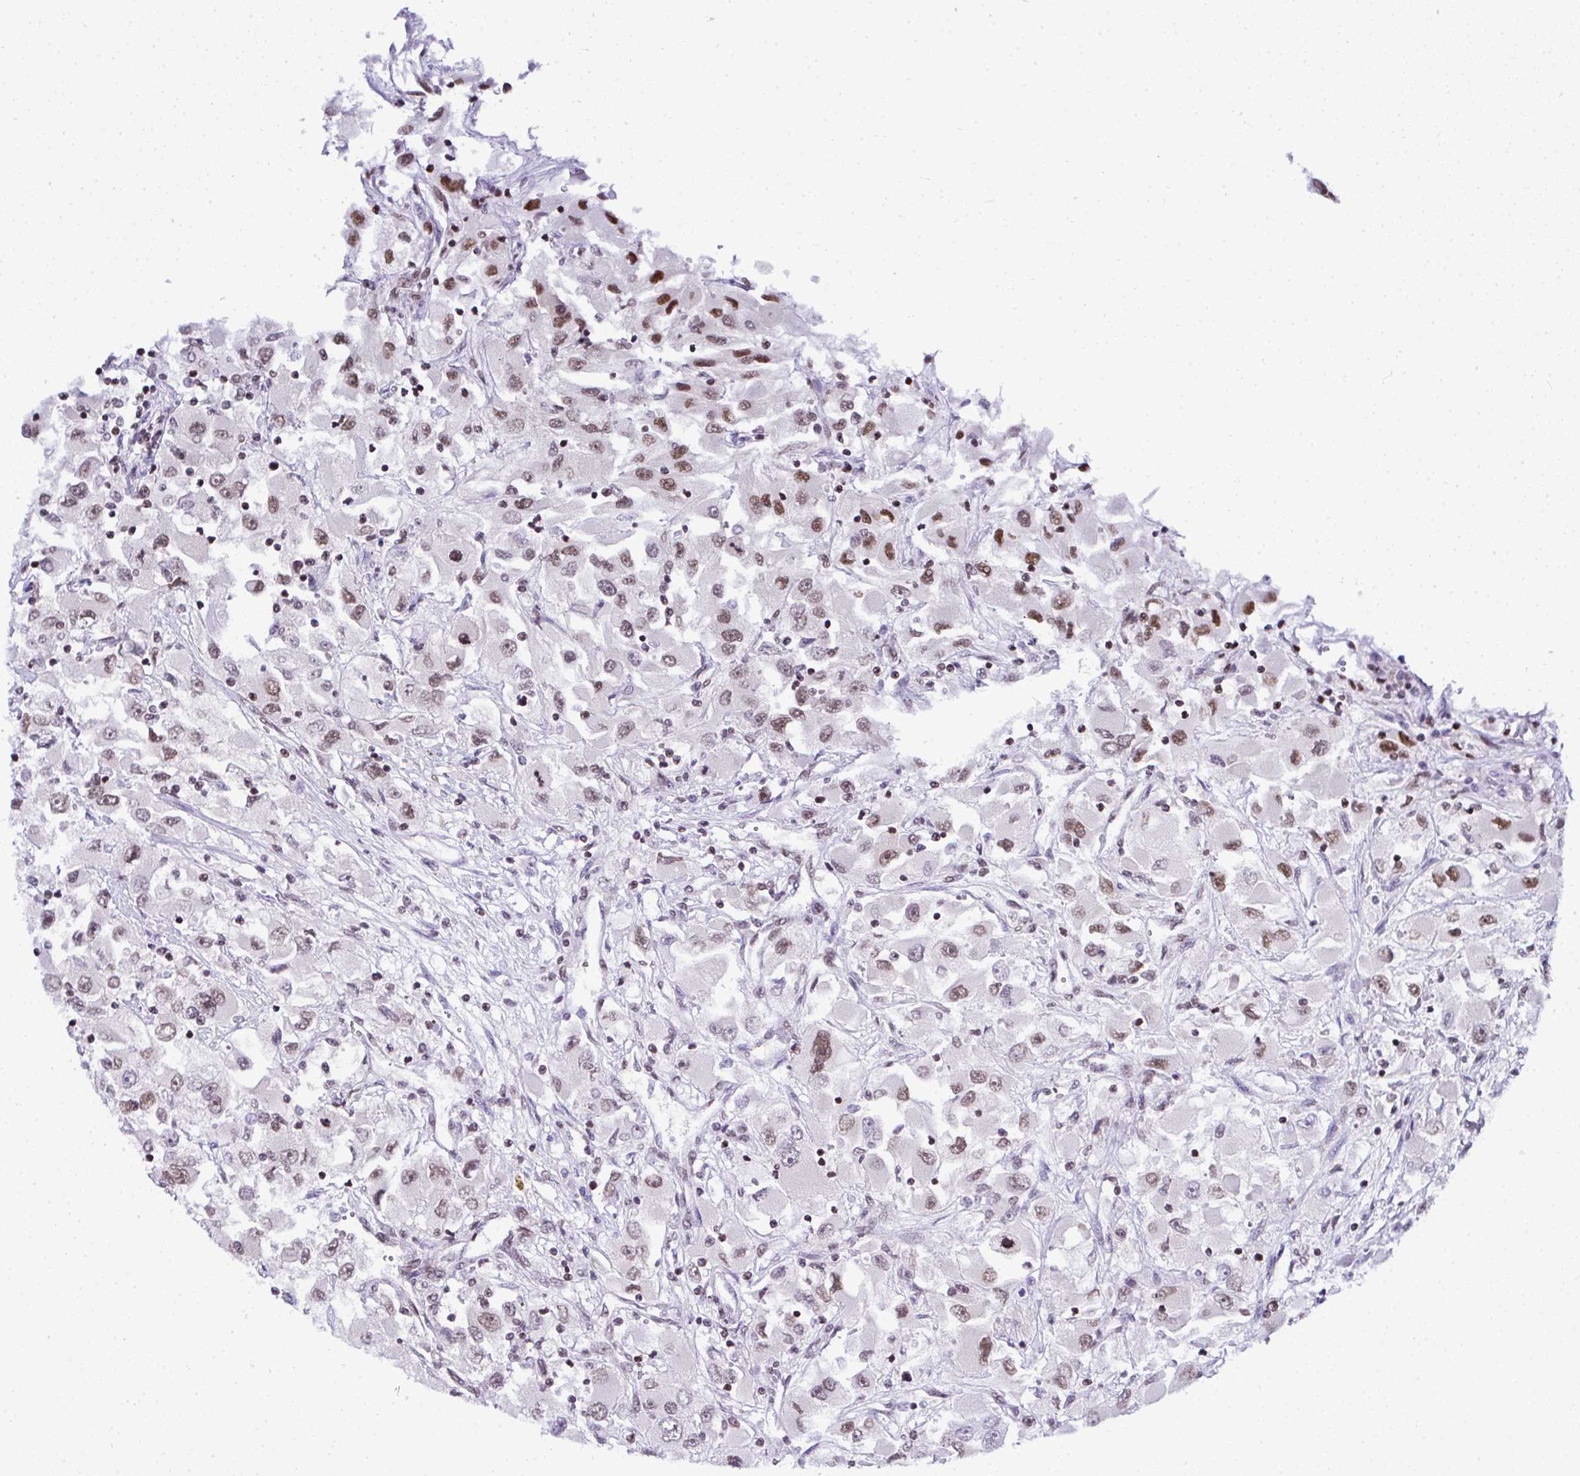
{"staining": {"intensity": "moderate", "quantity": "25%-75%", "location": "nuclear"}, "tissue": "renal cancer", "cell_type": "Tumor cells", "image_type": "cancer", "snomed": [{"axis": "morphology", "description": "Adenocarcinoma, NOS"}, {"axis": "topography", "description": "Kidney"}], "caption": "Protein analysis of renal adenocarcinoma tissue demonstrates moderate nuclear staining in approximately 25%-75% of tumor cells.", "gene": "DR1", "patient": {"sex": "female", "age": 52}}